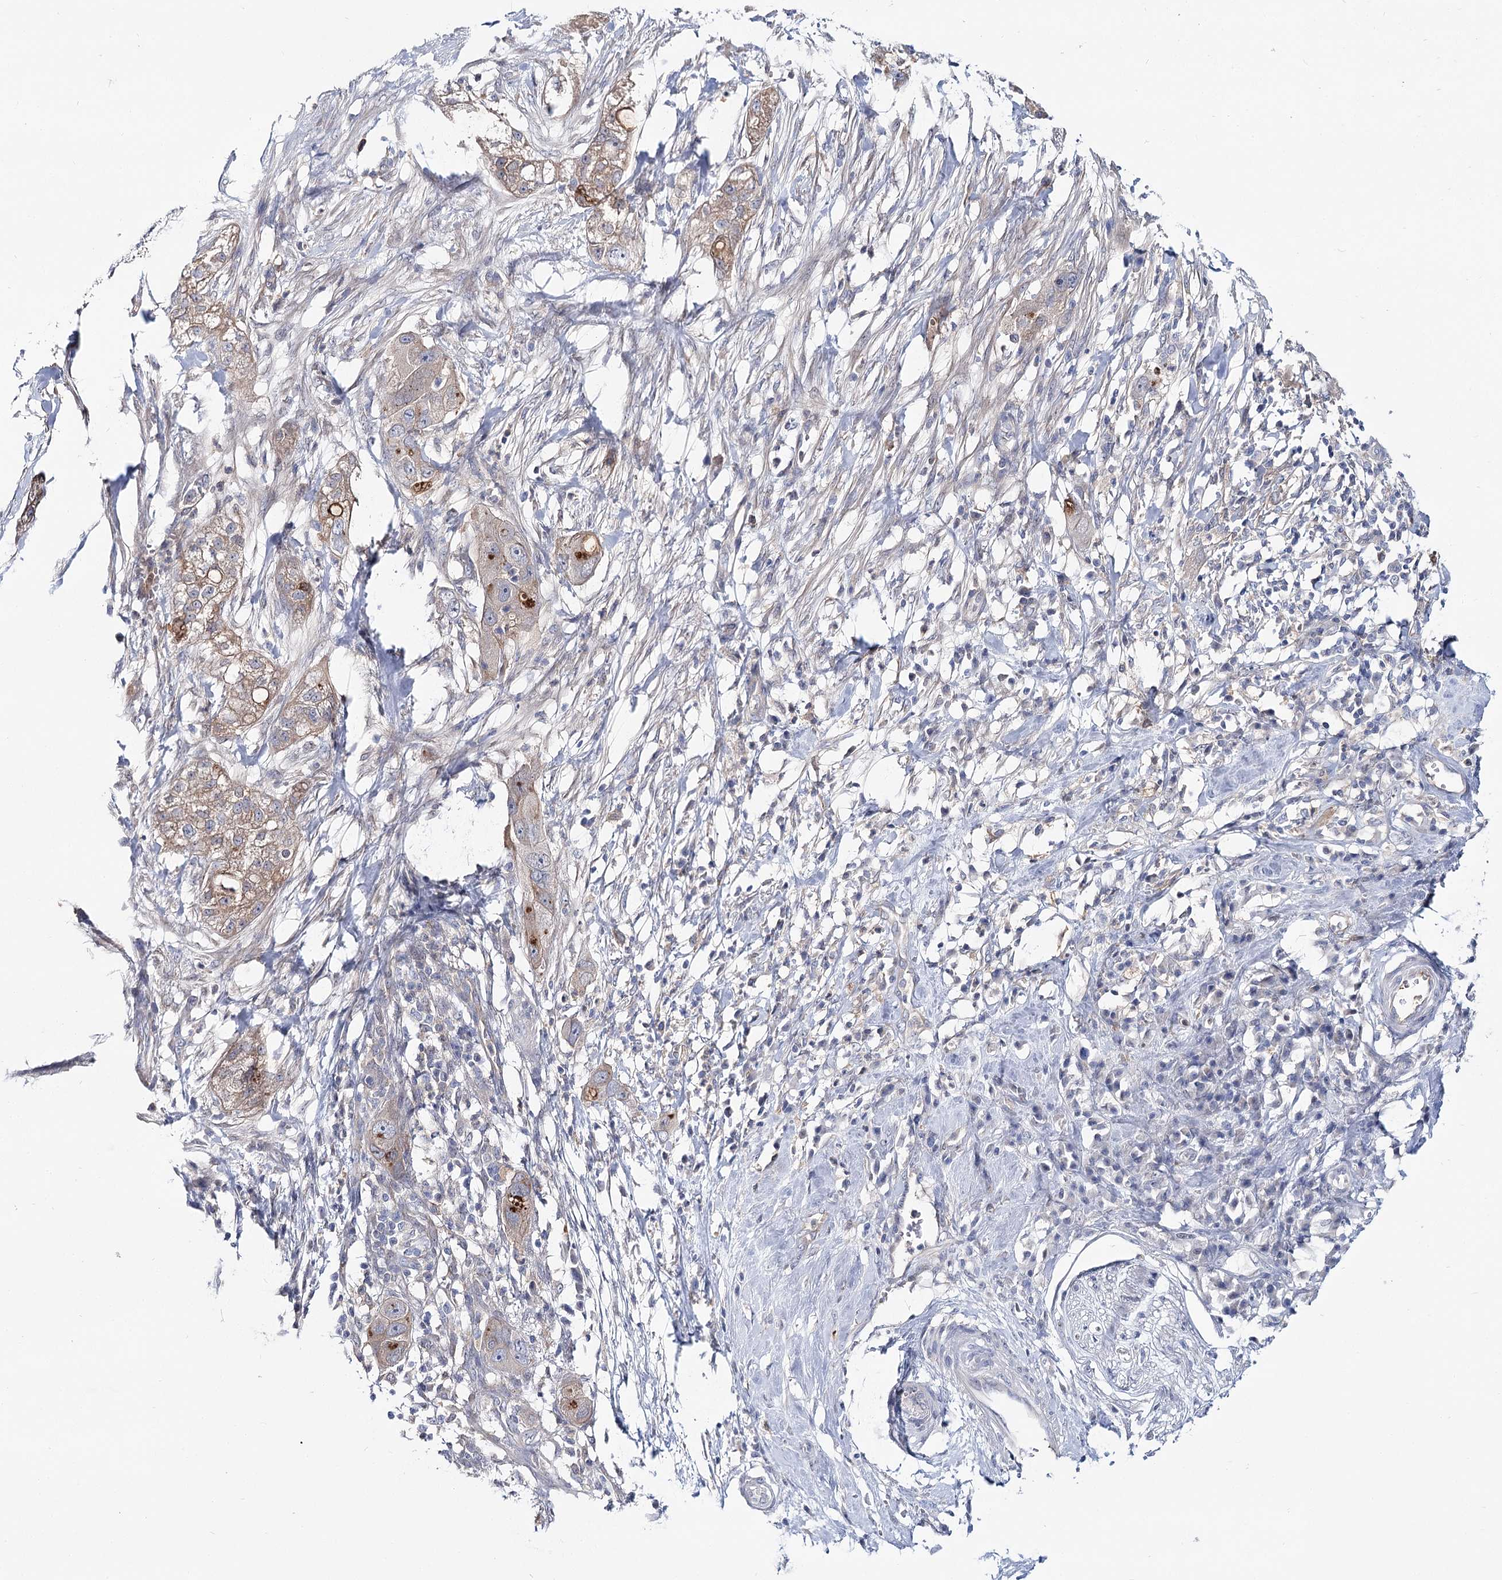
{"staining": {"intensity": "moderate", "quantity": ">75%", "location": "cytoplasmic/membranous"}, "tissue": "pancreatic cancer", "cell_type": "Tumor cells", "image_type": "cancer", "snomed": [{"axis": "morphology", "description": "Adenocarcinoma, NOS"}, {"axis": "topography", "description": "Pancreas"}], "caption": "Tumor cells display moderate cytoplasmic/membranous positivity in approximately >75% of cells in pancreatic cancer (adenocarcinoma). Immunohistochemistry (ihc) stains the protein of interest in brown and the nuclei are stained blue.", "gene": "UGP2", "patient": {"sex": "female", "age": 78}}